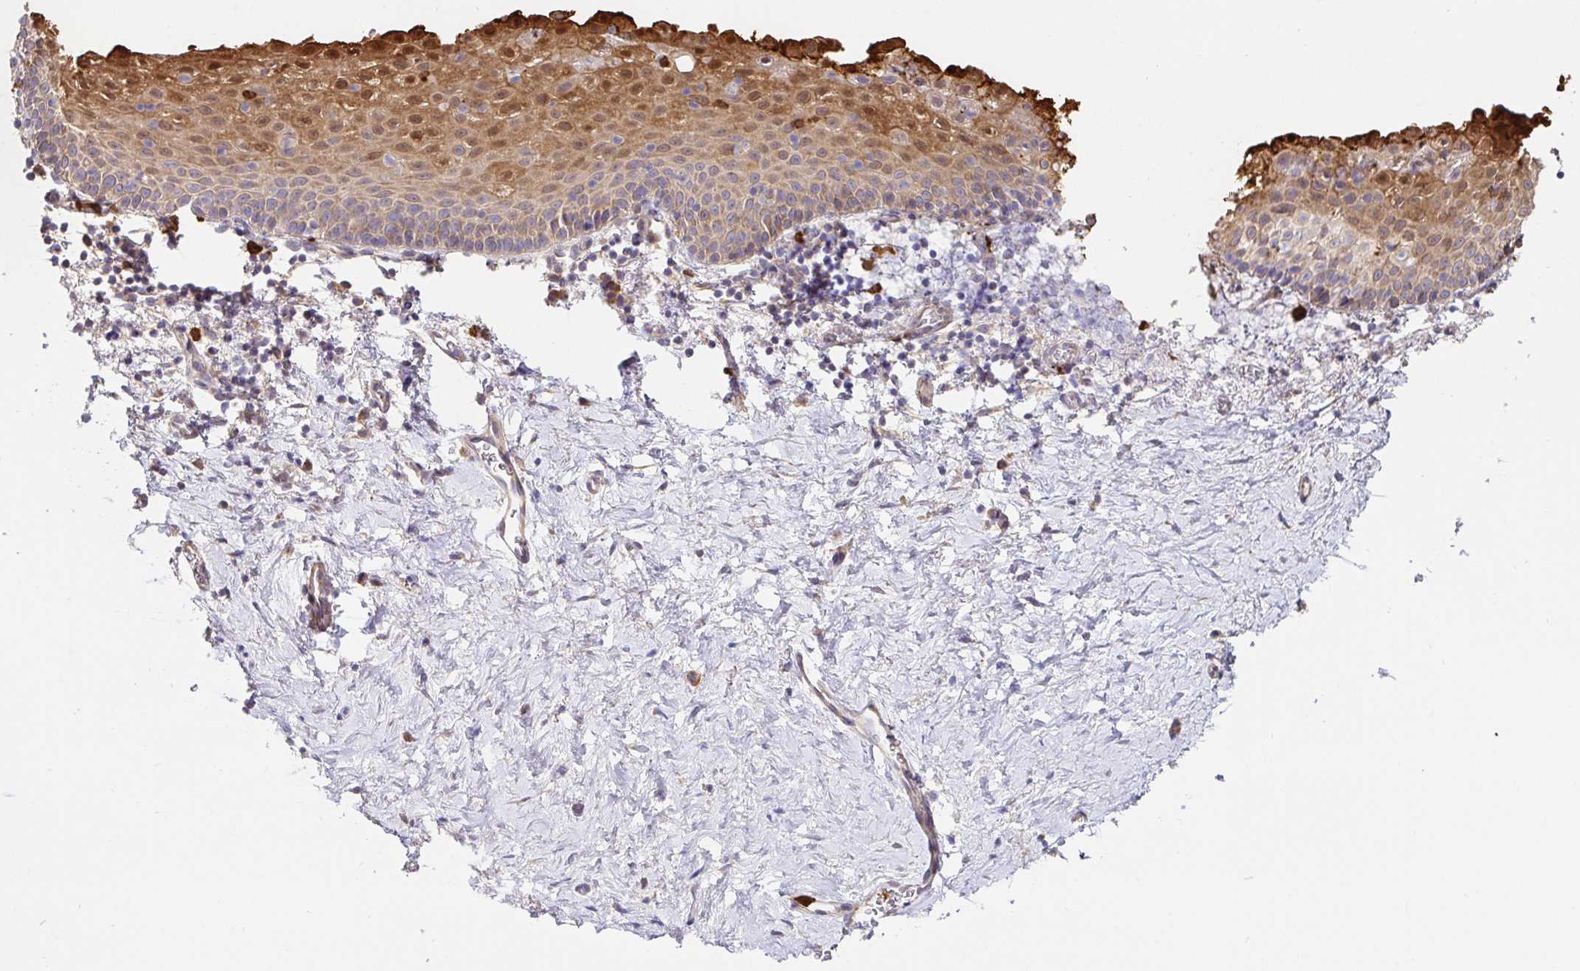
{"staining": {"intensity": "moderate", "quantity": "25%-75%", "location": "cytoplasmic/membranous,nuclear"}, "tissue": "vagina", "cell_type": "Squamous epithelial cells", "image_type": "normal", "snomed": [{"axis": "morphology", "description": "Normal tissue, NOS"}, {"axis": "topography", "description": "Vagina"}], "caption": "IHC (DAB) staining of normal human vagina displays moderate cytoplasmic/membranous,nuclear protein expression in about 25%-75% of squamous epithelial cells. (Stains: DAB in brown, nuclei in blue, Microscopy: brightfield microscopy at high magnification).", "gene": "PDPK1", "patient": {"sex": "female", "age": 61}}